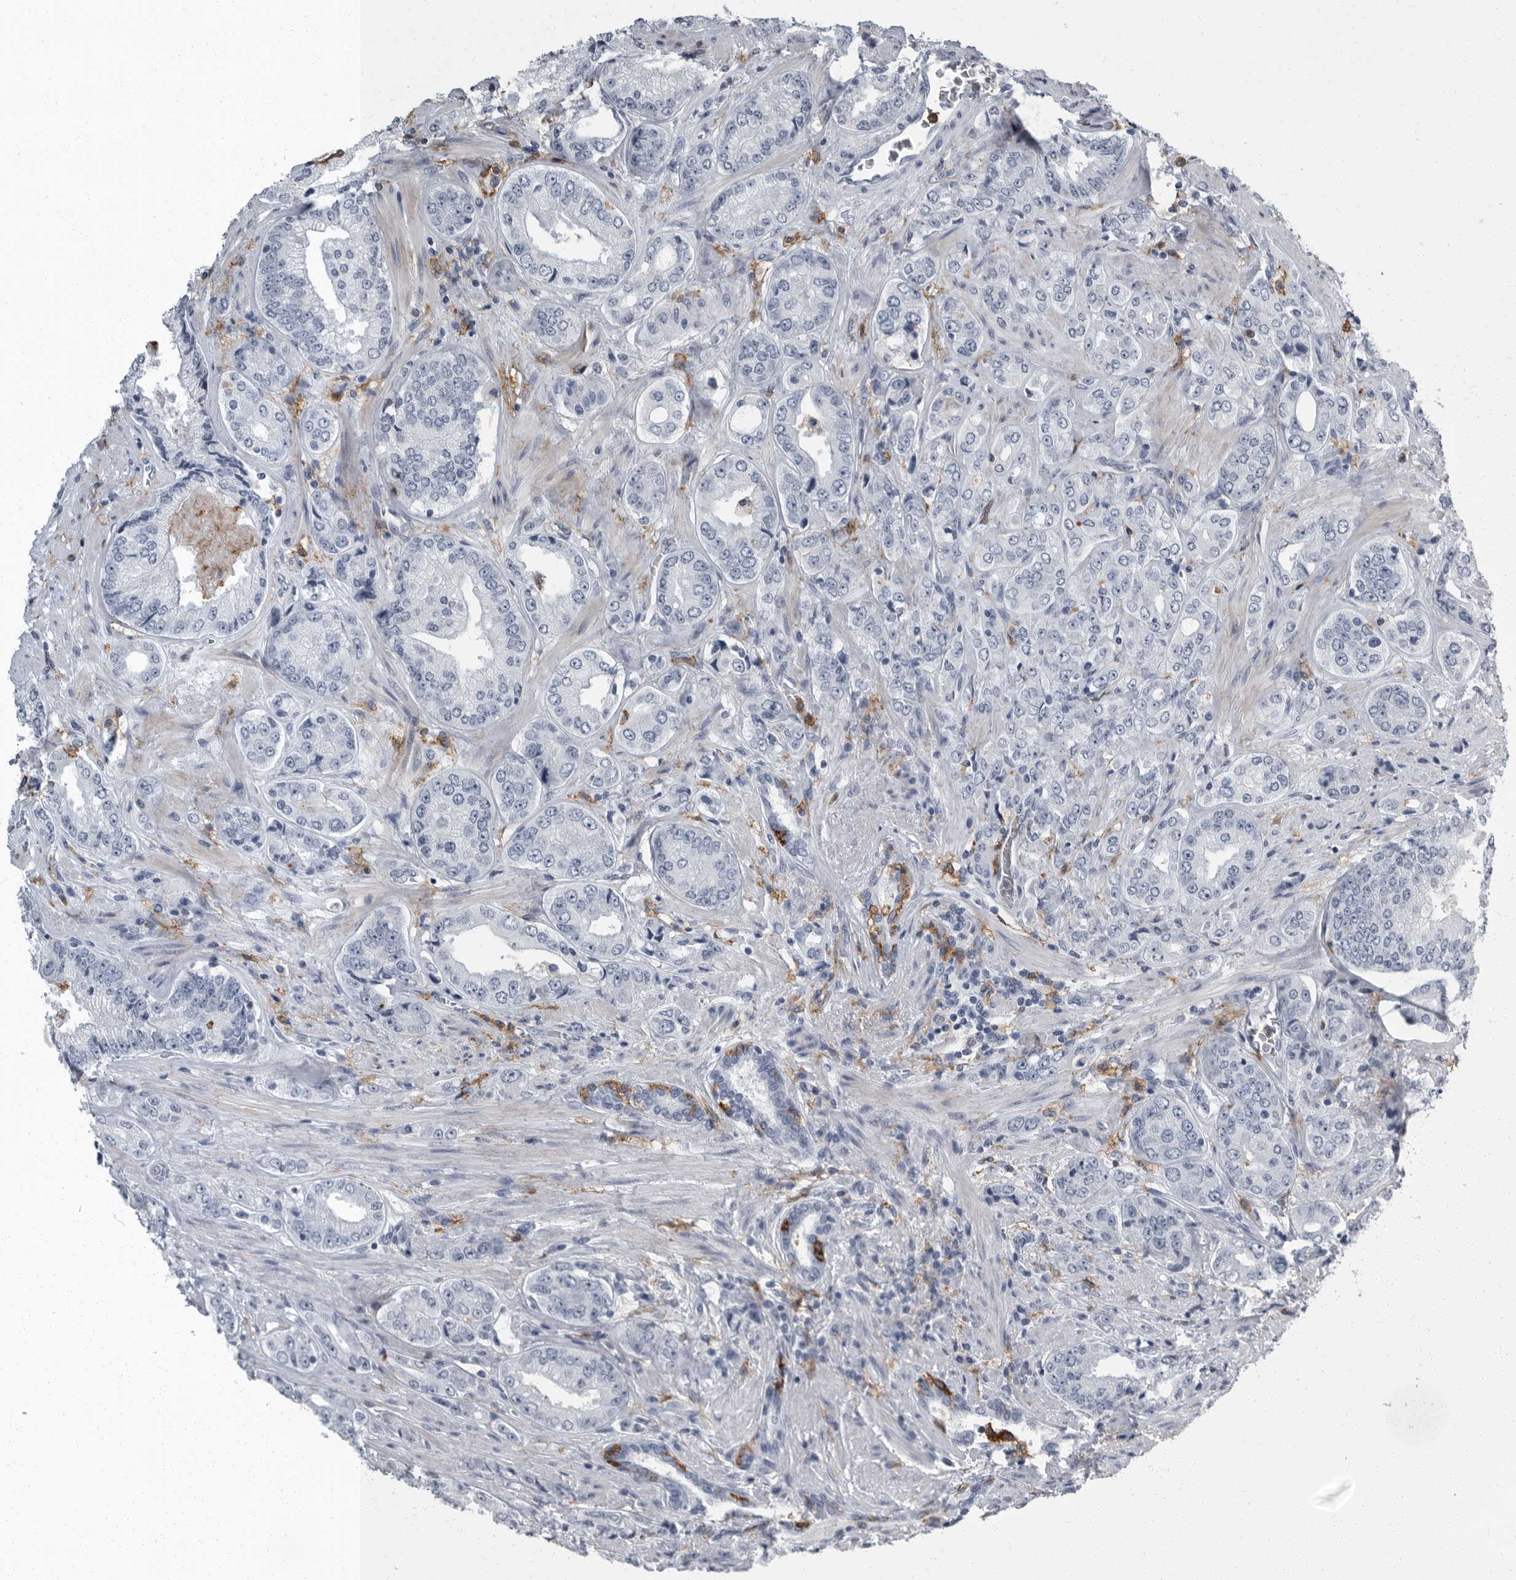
{"staining": {"intensity": "negative", "quantity": "none", "location": "none"}, "tissue": "prostate cancer", "cell_type": "Tumor cells", "image_type": "cancer", "snomed": [{"axis": "morphology", "description": "Adenocarcinoma, High grade"}, {"axis": "topography", "description": "Prostate"}], "caption": "Tumor cells are negative for protein expression in human prostate cancer (high-grade adenocarcinoma).", "gene": "FCER1G", "patient": {"sex": "male", "age": 61}}